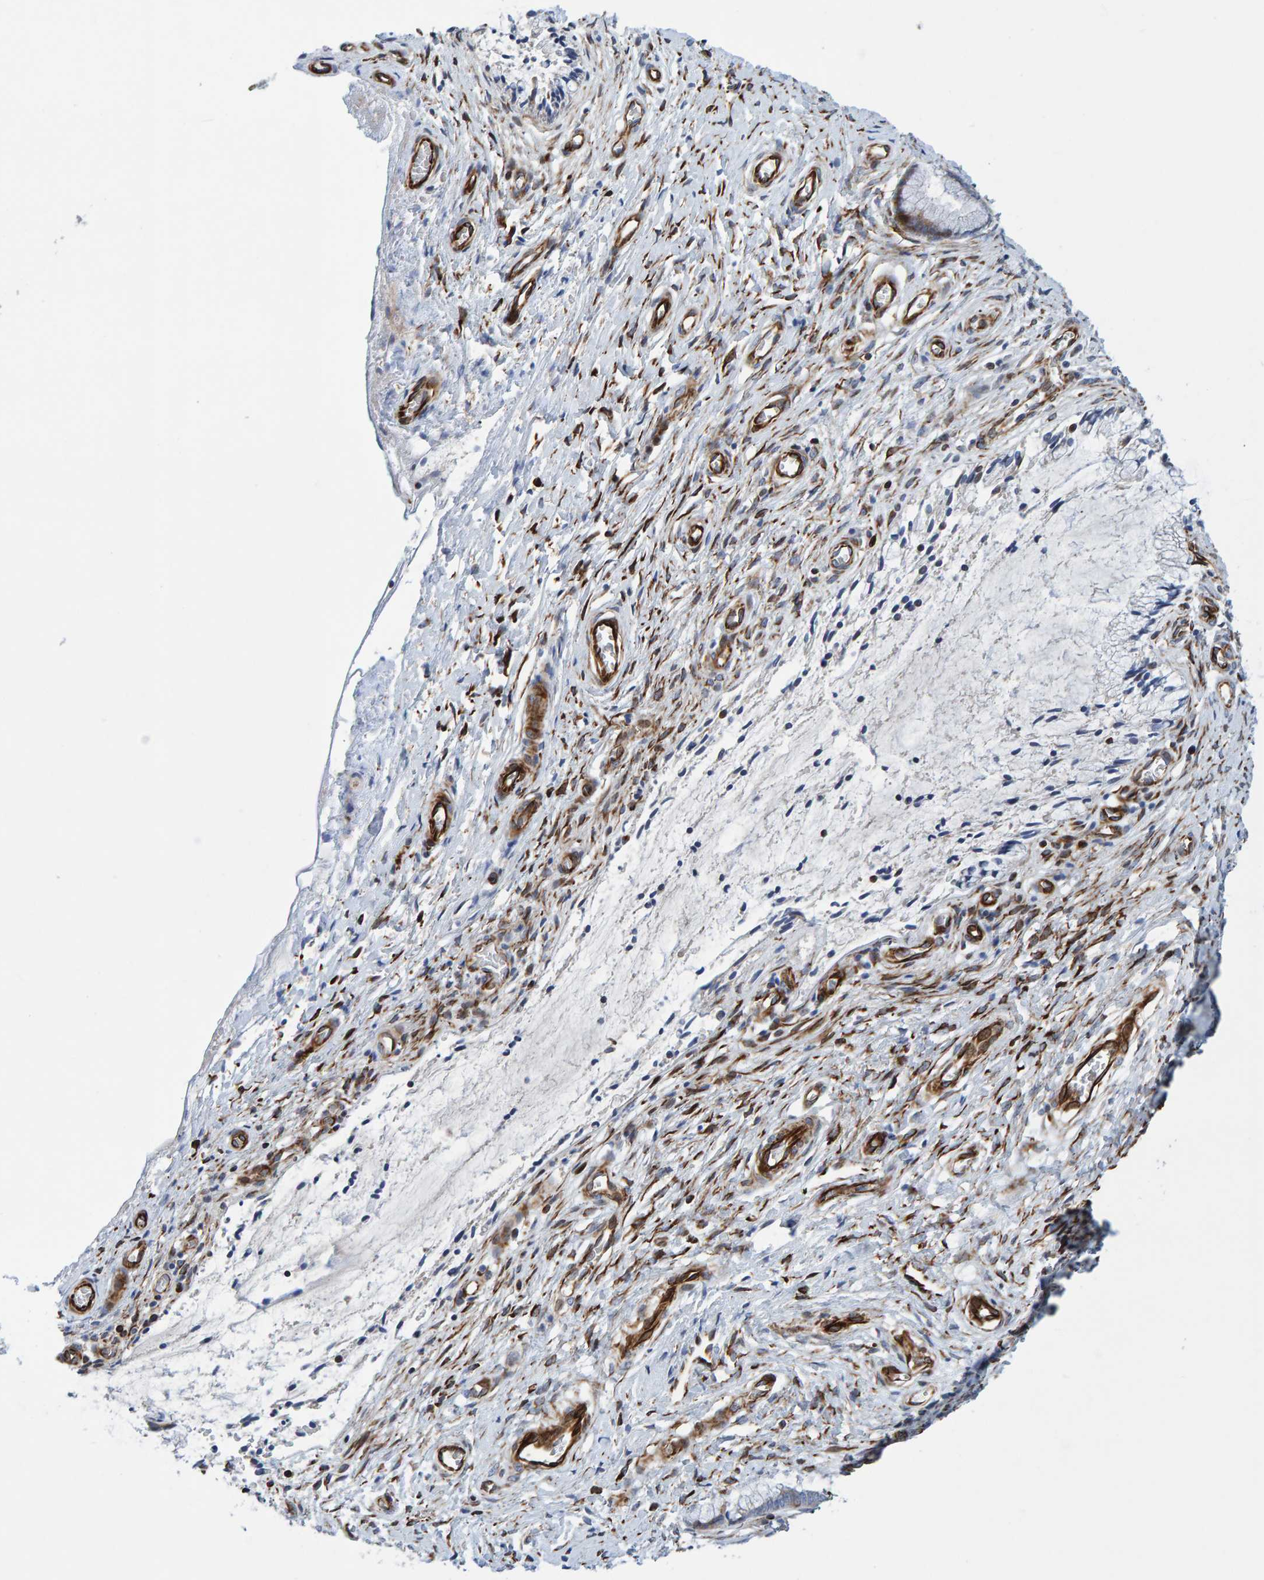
{"staining": {"intensity": "weak", "quantity": "<25%", "location": "cytoplasmic/membranous"}, "tissue": "cervix", "cell_type": "Glandular cells", "image_type": "normal", "snomed": [{"axis": "morphology", "description": "Normal tissue, NOS"}, {"axis": "topography", "description": "Cervix"}], "caption": "Immunohistochemistry micrograph of unremarkable cervix stained for a protein (brown), which exhibits no positivity in glandular cells.", "gene": "POLG2", "patient": {"sex": "female", "age": 55}}